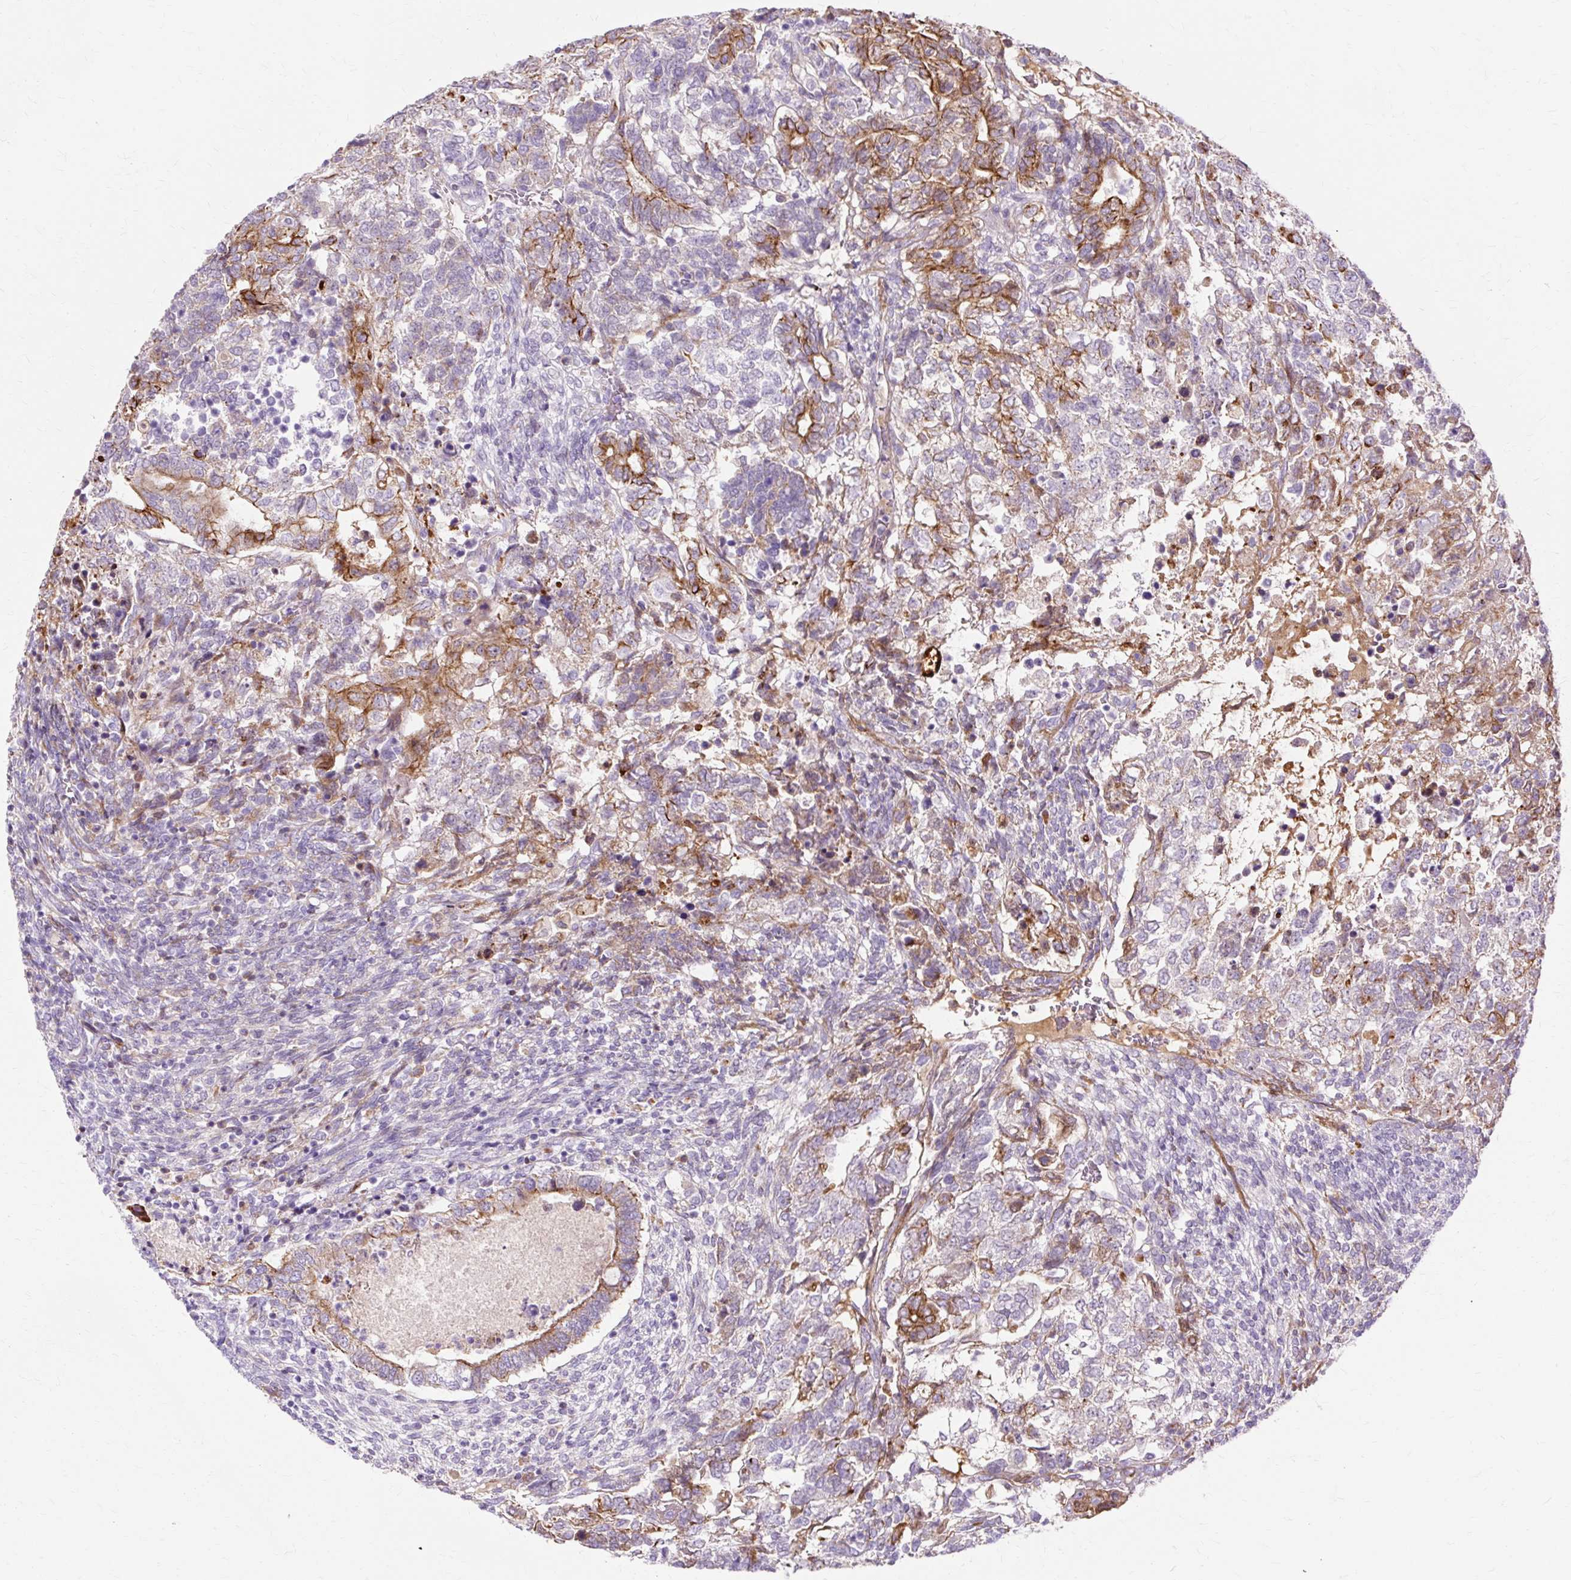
{"staining": {"intensity": "strong", "quantity": "<25%", "location": "cytoplasmic/membranous"}, "tissue": "testis cancer", "cell_type": "Tumor cells", "image_type": "cancer", "snomed": [{"axis": "morphology", "description": "Carcinoma, Embryonal, NOS"}, {"axis": "topography", "description": "Testis"}], "caption": "Embryonal carcinoma (testis) stained with a protein marker exhibits strong staining in tumor cells.", "gene": "DCTN4", "patient": {"sex": "male", "age": 23}}